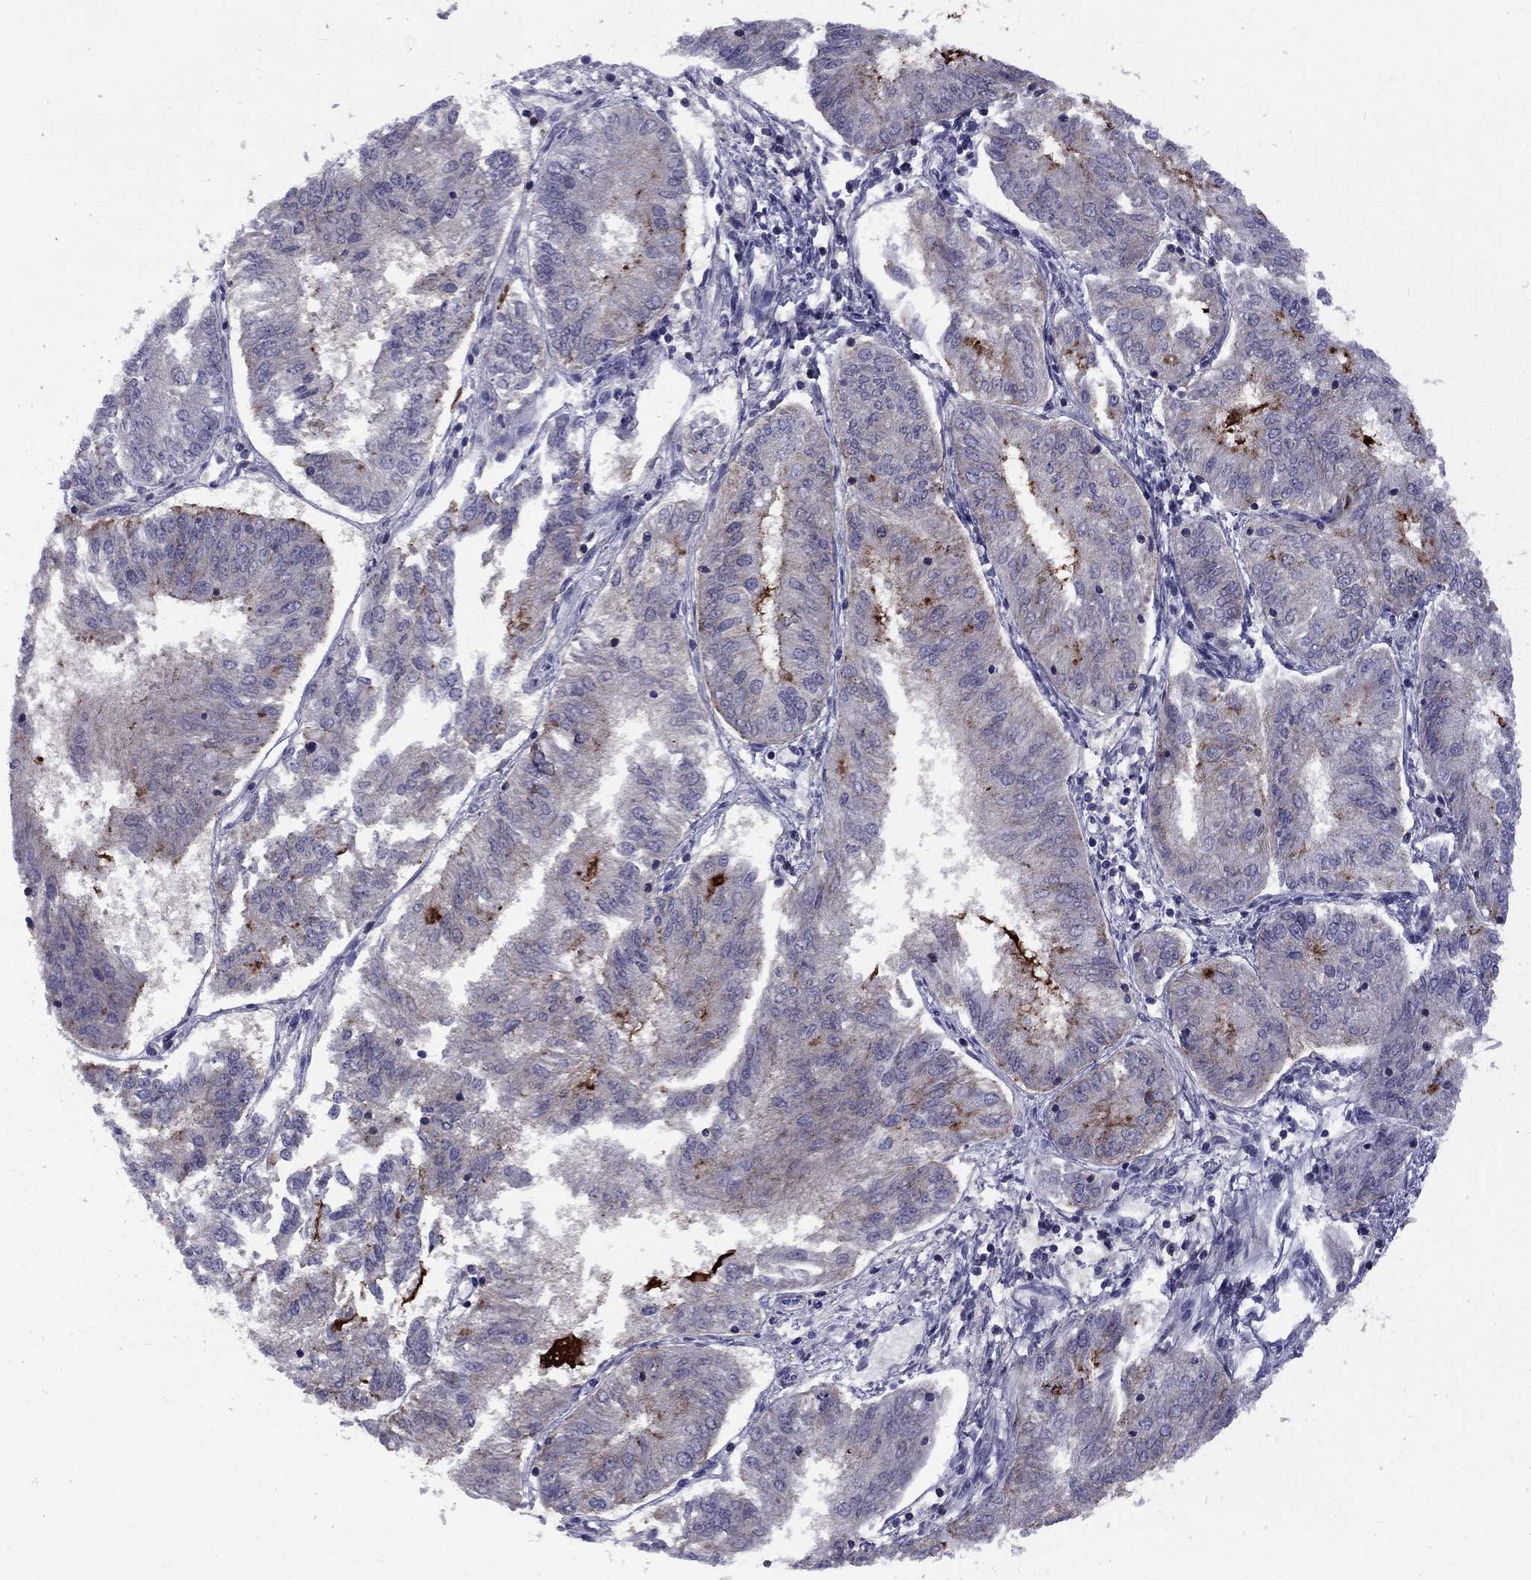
{"staining": {"intensity": "negative", "quantity": "none", "location": "none"}, "tissue": "endometrial cancer", "cell_type": "Tumor cells", "image_type": "cancer", "snomed": [{"axis": "morphology", "description": "Adenocarcinoma, NOS"}, {"axis": "topography", "description": "Endometrium"}], "caption": "Endometrial adenocarcinoma stained for a protein using immunohistochemistry exhibits no staining tumor cells.", "gene": "SNTA1", "patient": {"sex": "female", "age": 58}}